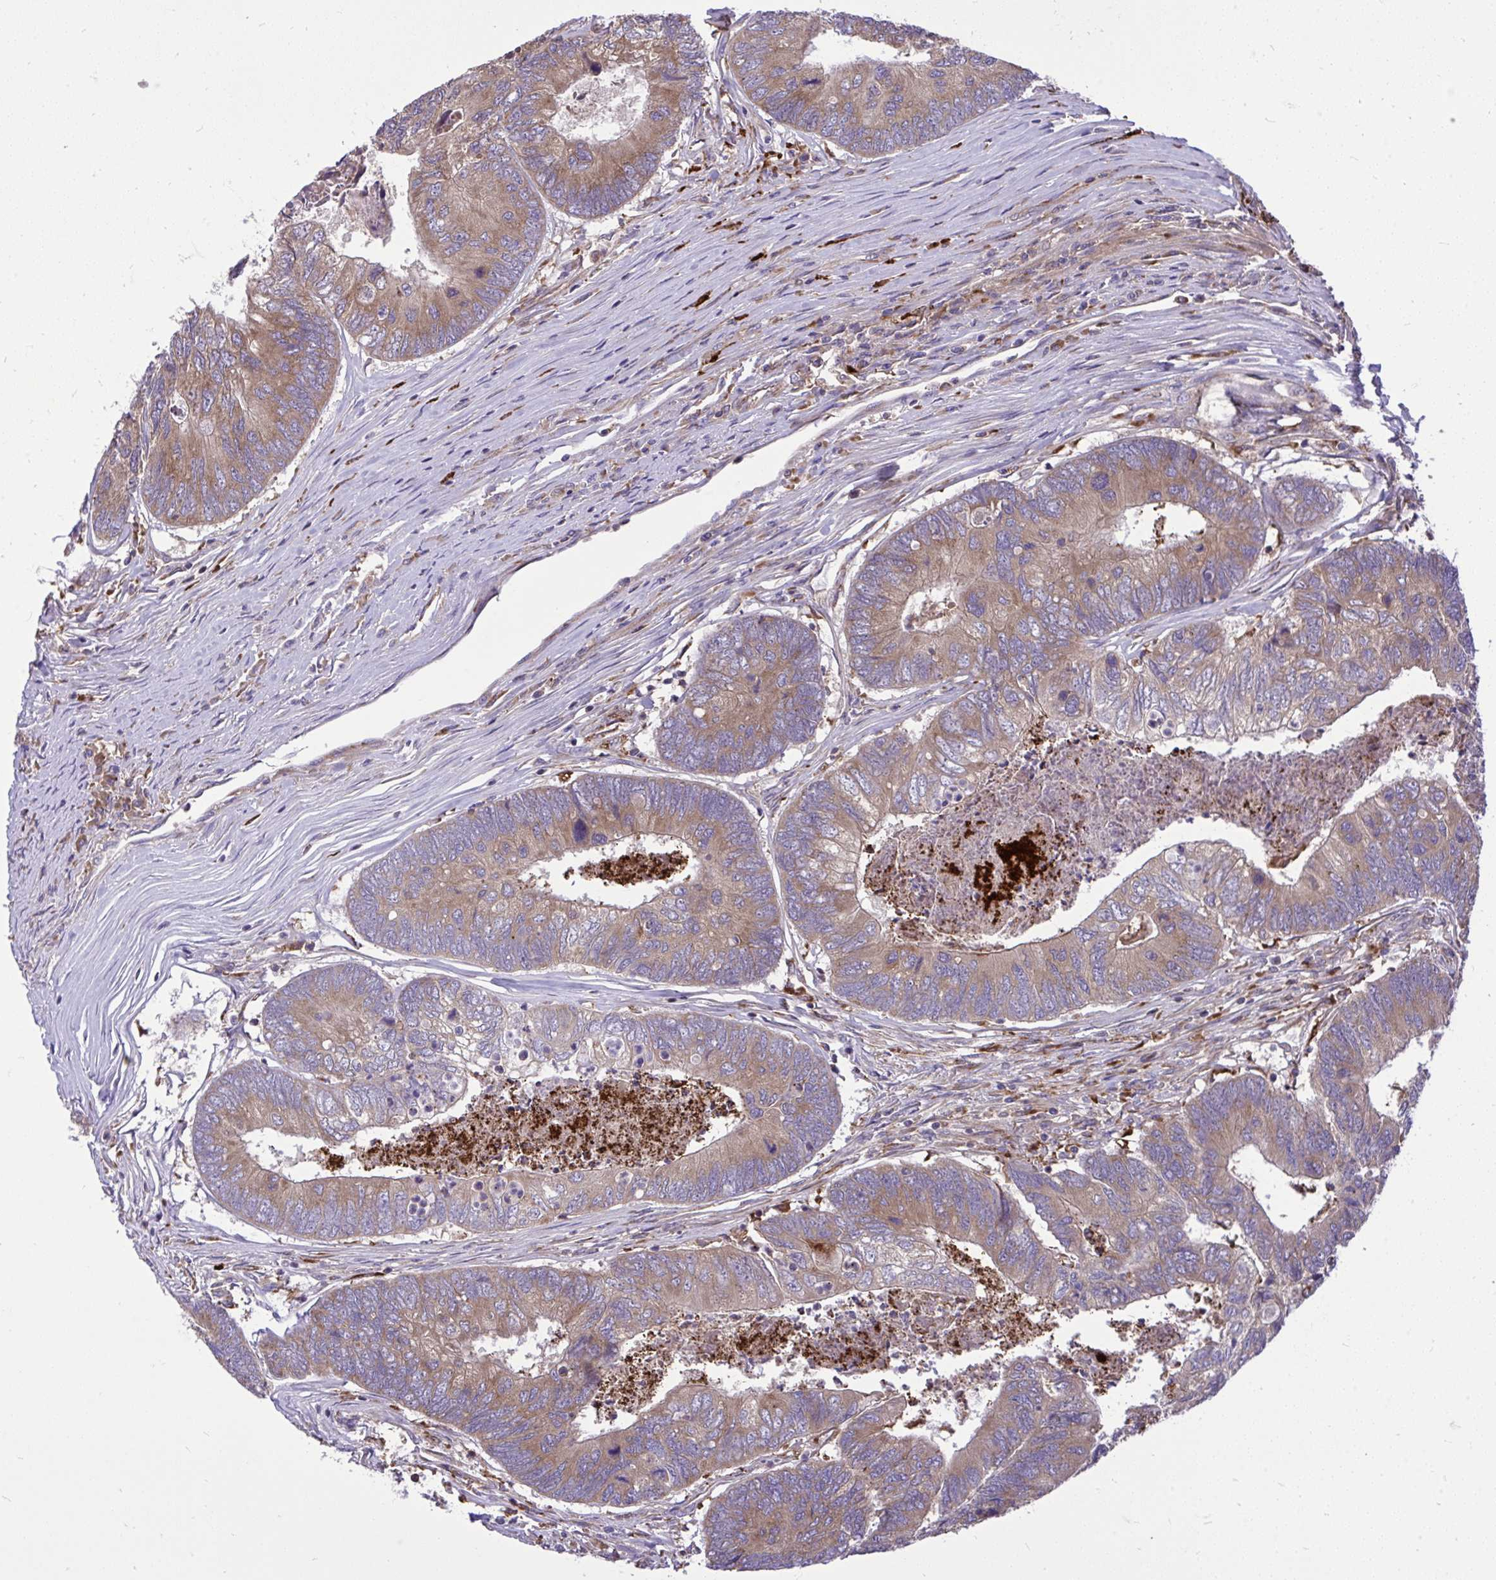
{"staining": {"intensity": "weak", "quantity": ">75%", "location": "cytoplasmic/membranous"}, "tissue": "colorectal cancer", "cell_type": "Tumor cells", "image_type": "cancer", "snomed": [{"axis": "morphology", "description": "Adenocarcinoma, NOS"}, {"axis": "topography", "description": "Colon"}], "caption": "Protein staining of colorectal cancer tissue displays weak cytoplasmic/membranous staining in approximately >75% of tumor cells.", "gene": "PAIP2", "patient": {"sex": "female", "age": 67}}